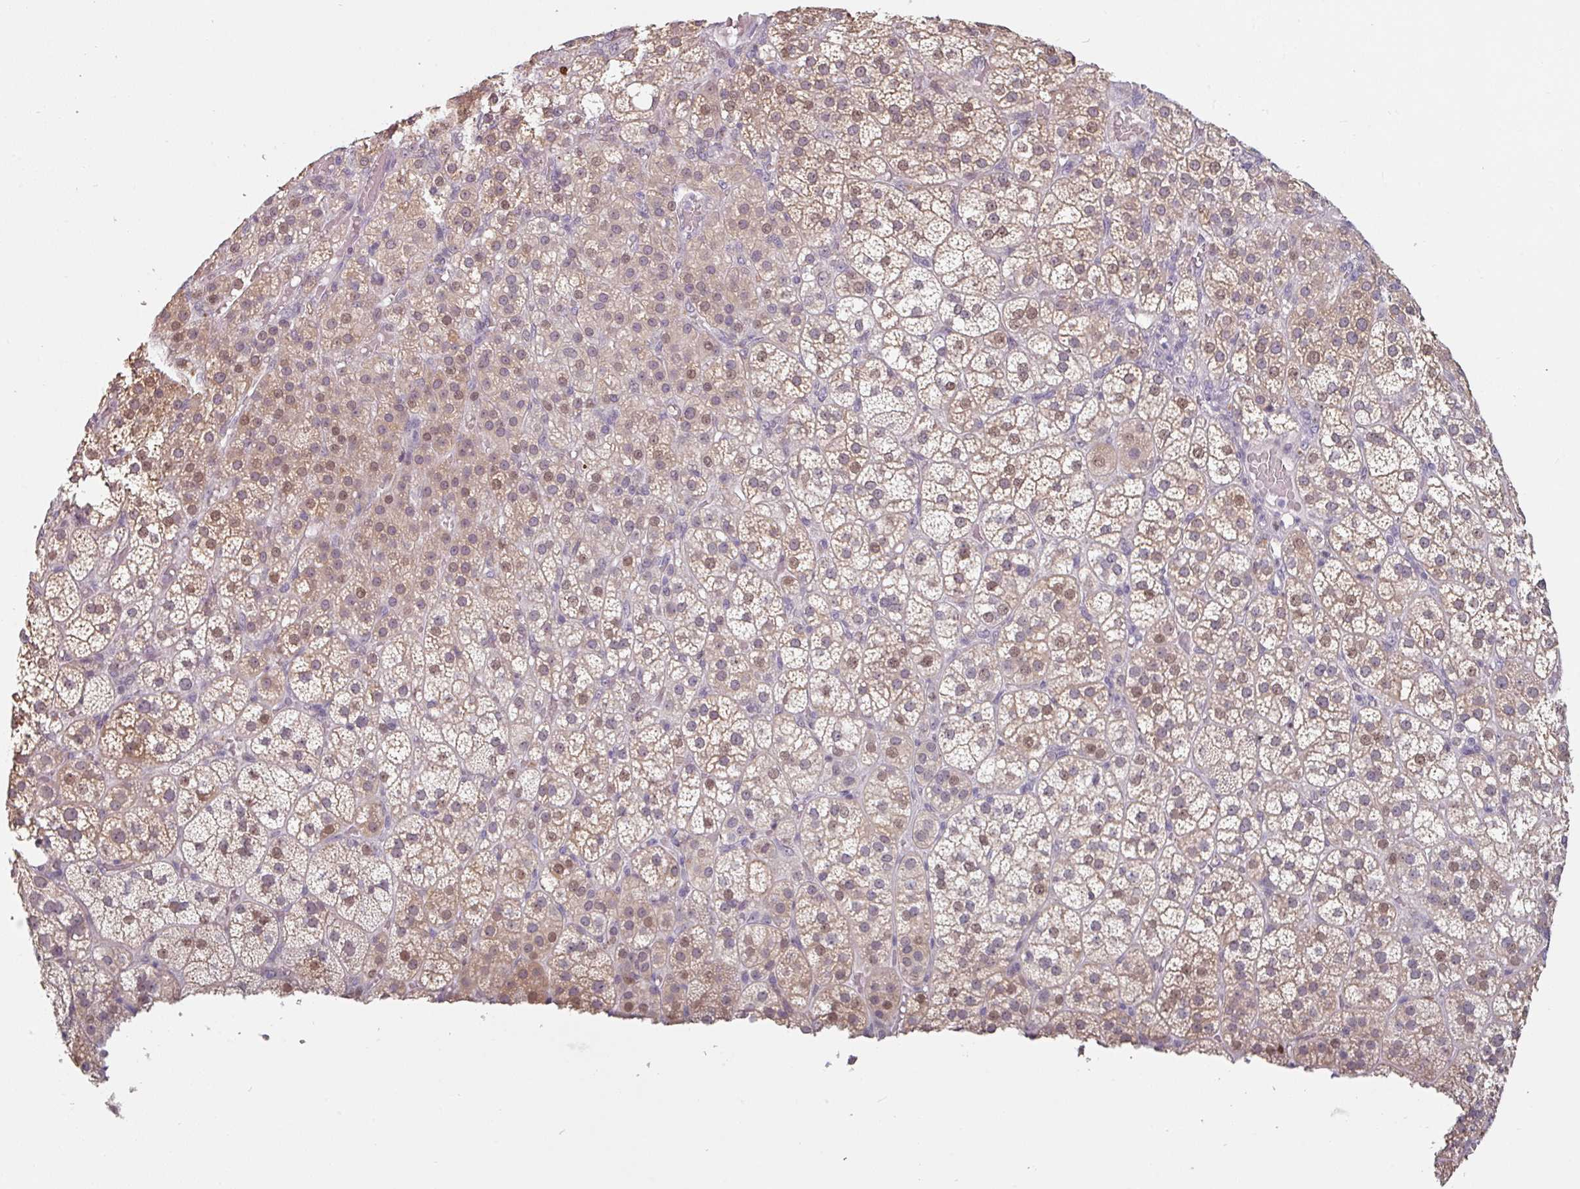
{"staining": {"intensity": "moderate", "quantity": ">75%", "location": "cytoplasmic/membranous,nuclear"}, "tissue": "adrenal gland", "cell_type": "Glandular cells", "image_type": "normal", "snomed": [{"axis": "morphology", "description": "Normal tissue, NOS"}, {"axis": "topography", "description": "Adrenal gland"}], "caption": "Brown immunohistochemical staining in unremarkable adrenal gland exhibits moderate cytoplasmic/membranous,nuclear staining in about >75% of glandular cells.", "gene": "ZBTB6", "patient": {"sex": "female", "age": 60}}